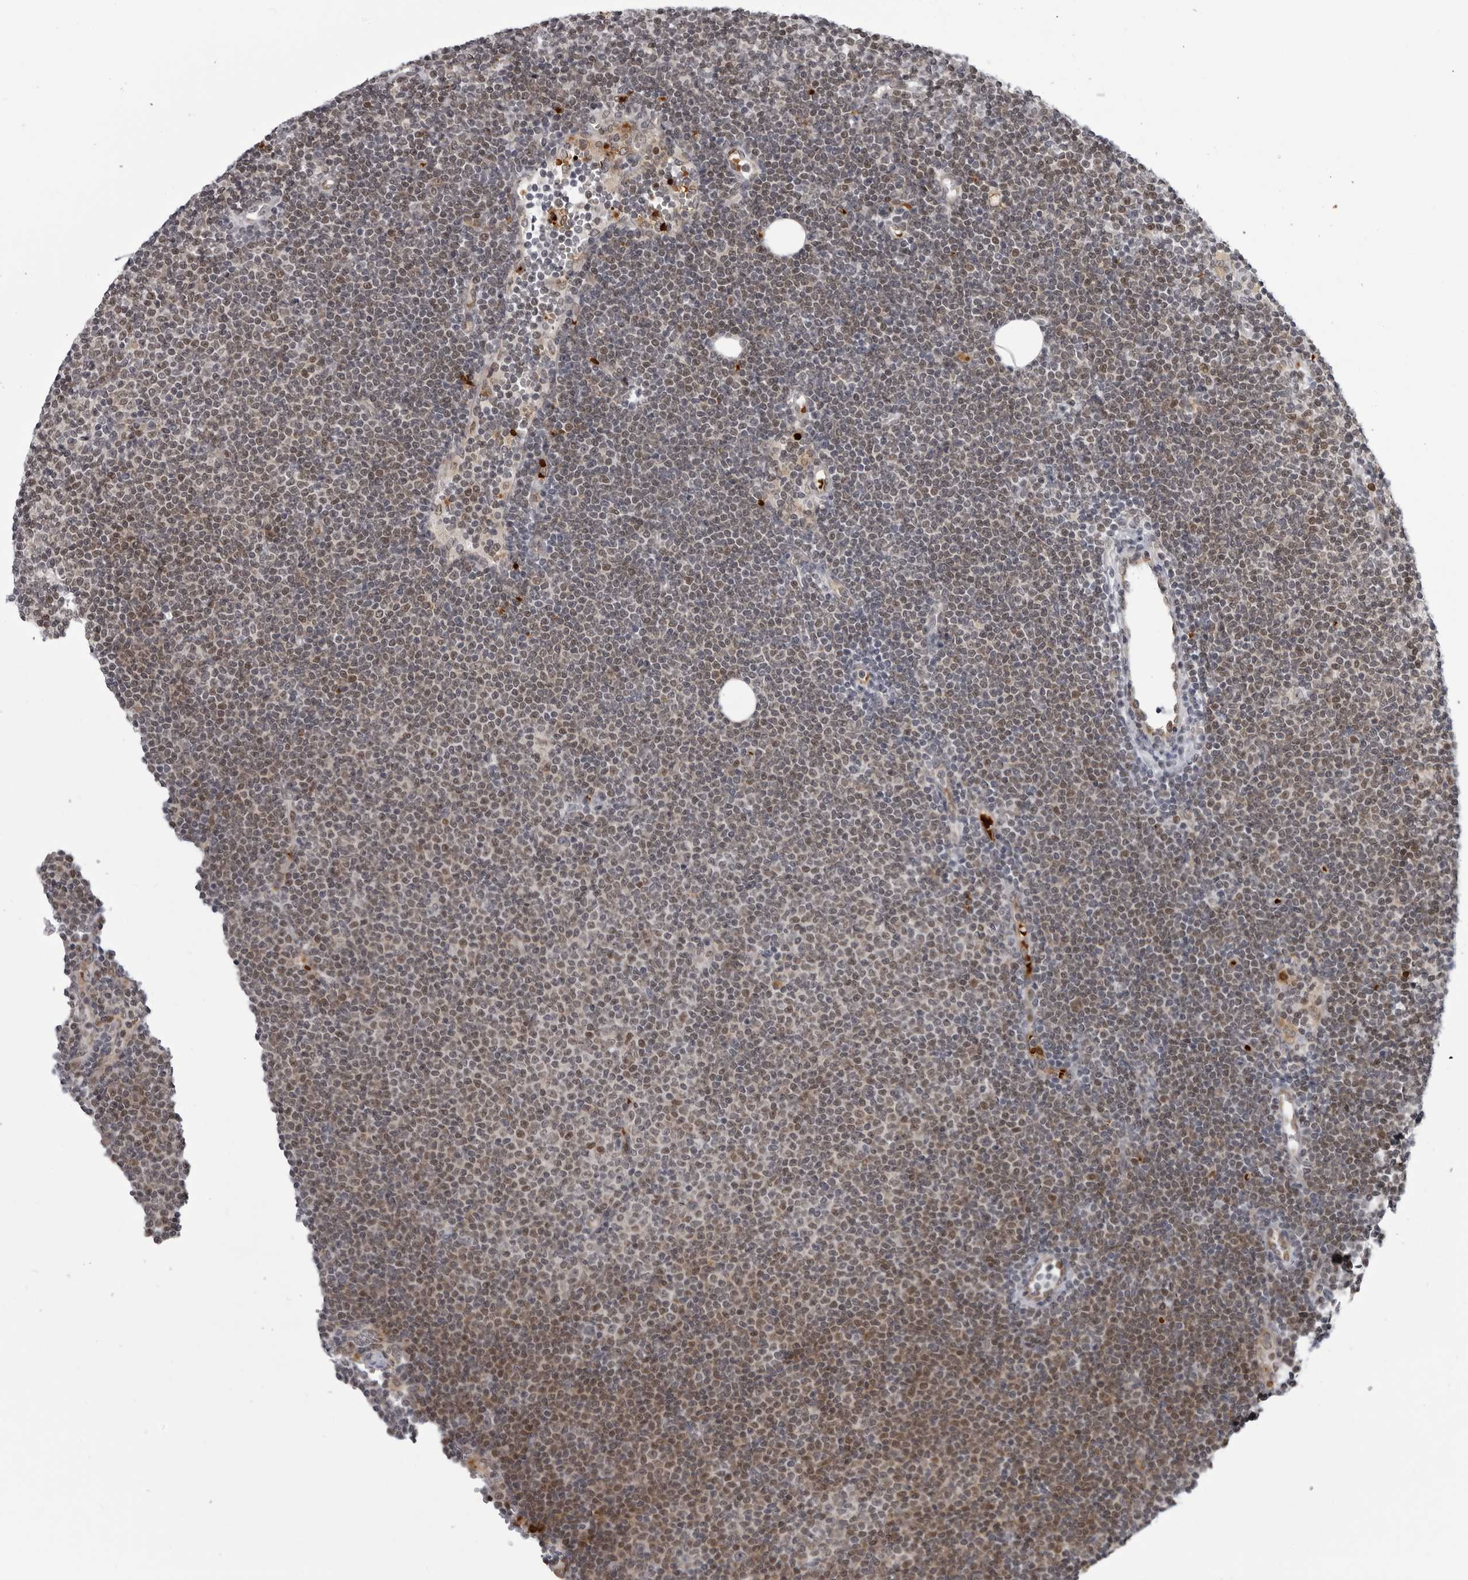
{"staining": {"intensity": "weak", "quantity": "25%-75%", "location": "cytoplasmic/membranous"}, "tissue": "lymphoma", "cell_type": "Tumor cells", "image_type": "cancer", "snomed": [{"axis": "morphology", "description": "Malignant lymphoma, non-Hodgkin's type, Low grade"}, {"axis": "topography", "description": "Lymph node"}], "caption": "An immunohistochemistry histopathology image of neoplastic tissue is shown. Protein staining in brown labels weak cytoplasmic/membranous positivity in lymphoma within tumor cells.", "gene": "THOP1", "patient": {"sex": "female", "age": 53}}